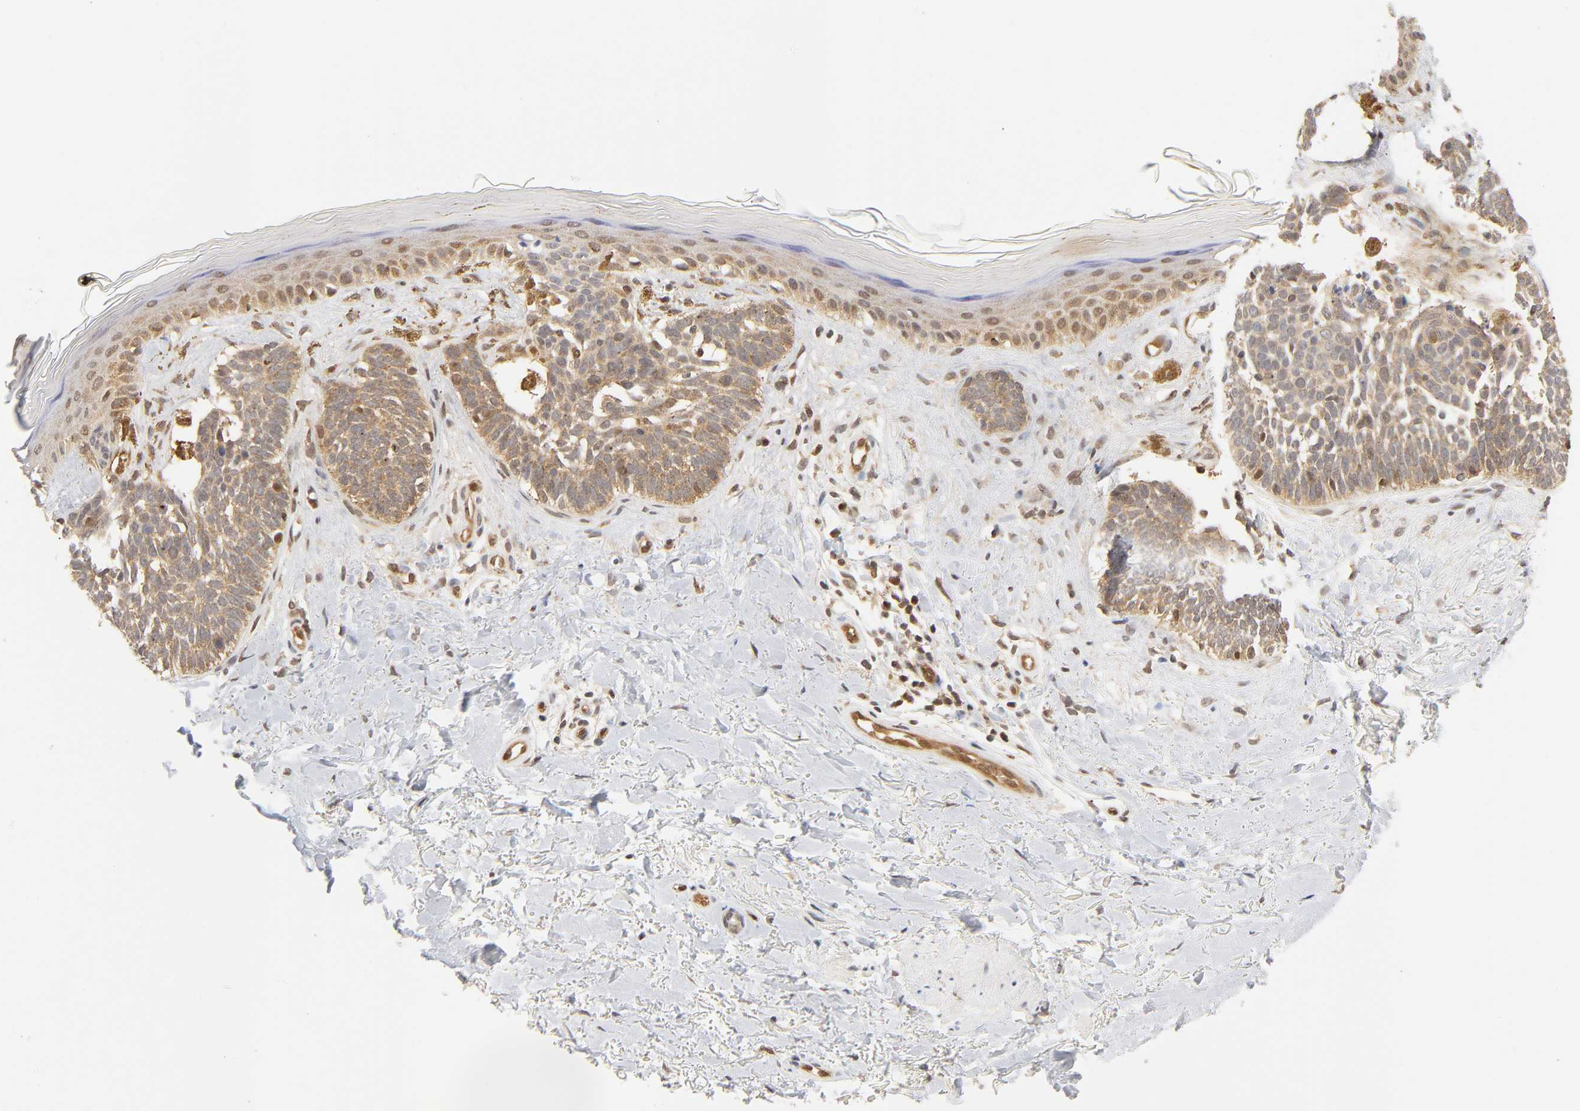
{"staining": {"intensity": "weak", "quantity": ">75%", "location": "cytoplasmic/membranous,nuclear"}, "tissue": "skin cancer", "cell_type": "Tumor cells", "image_type": "cancer", "snomed": [{"axis": "morphology", "description": "Normal tissue, NOS"}, {"axis": "morphology", "description": "Basal cell carcinoma"}, {"axis": "topography", "description": "Skin"}], "caption": "Skin basal cell carcinoma stained with a protein marker exhibits weak staining in tumor cells.", "gene": "CDC37", "patient": {"sex": "female", "age": 58}}